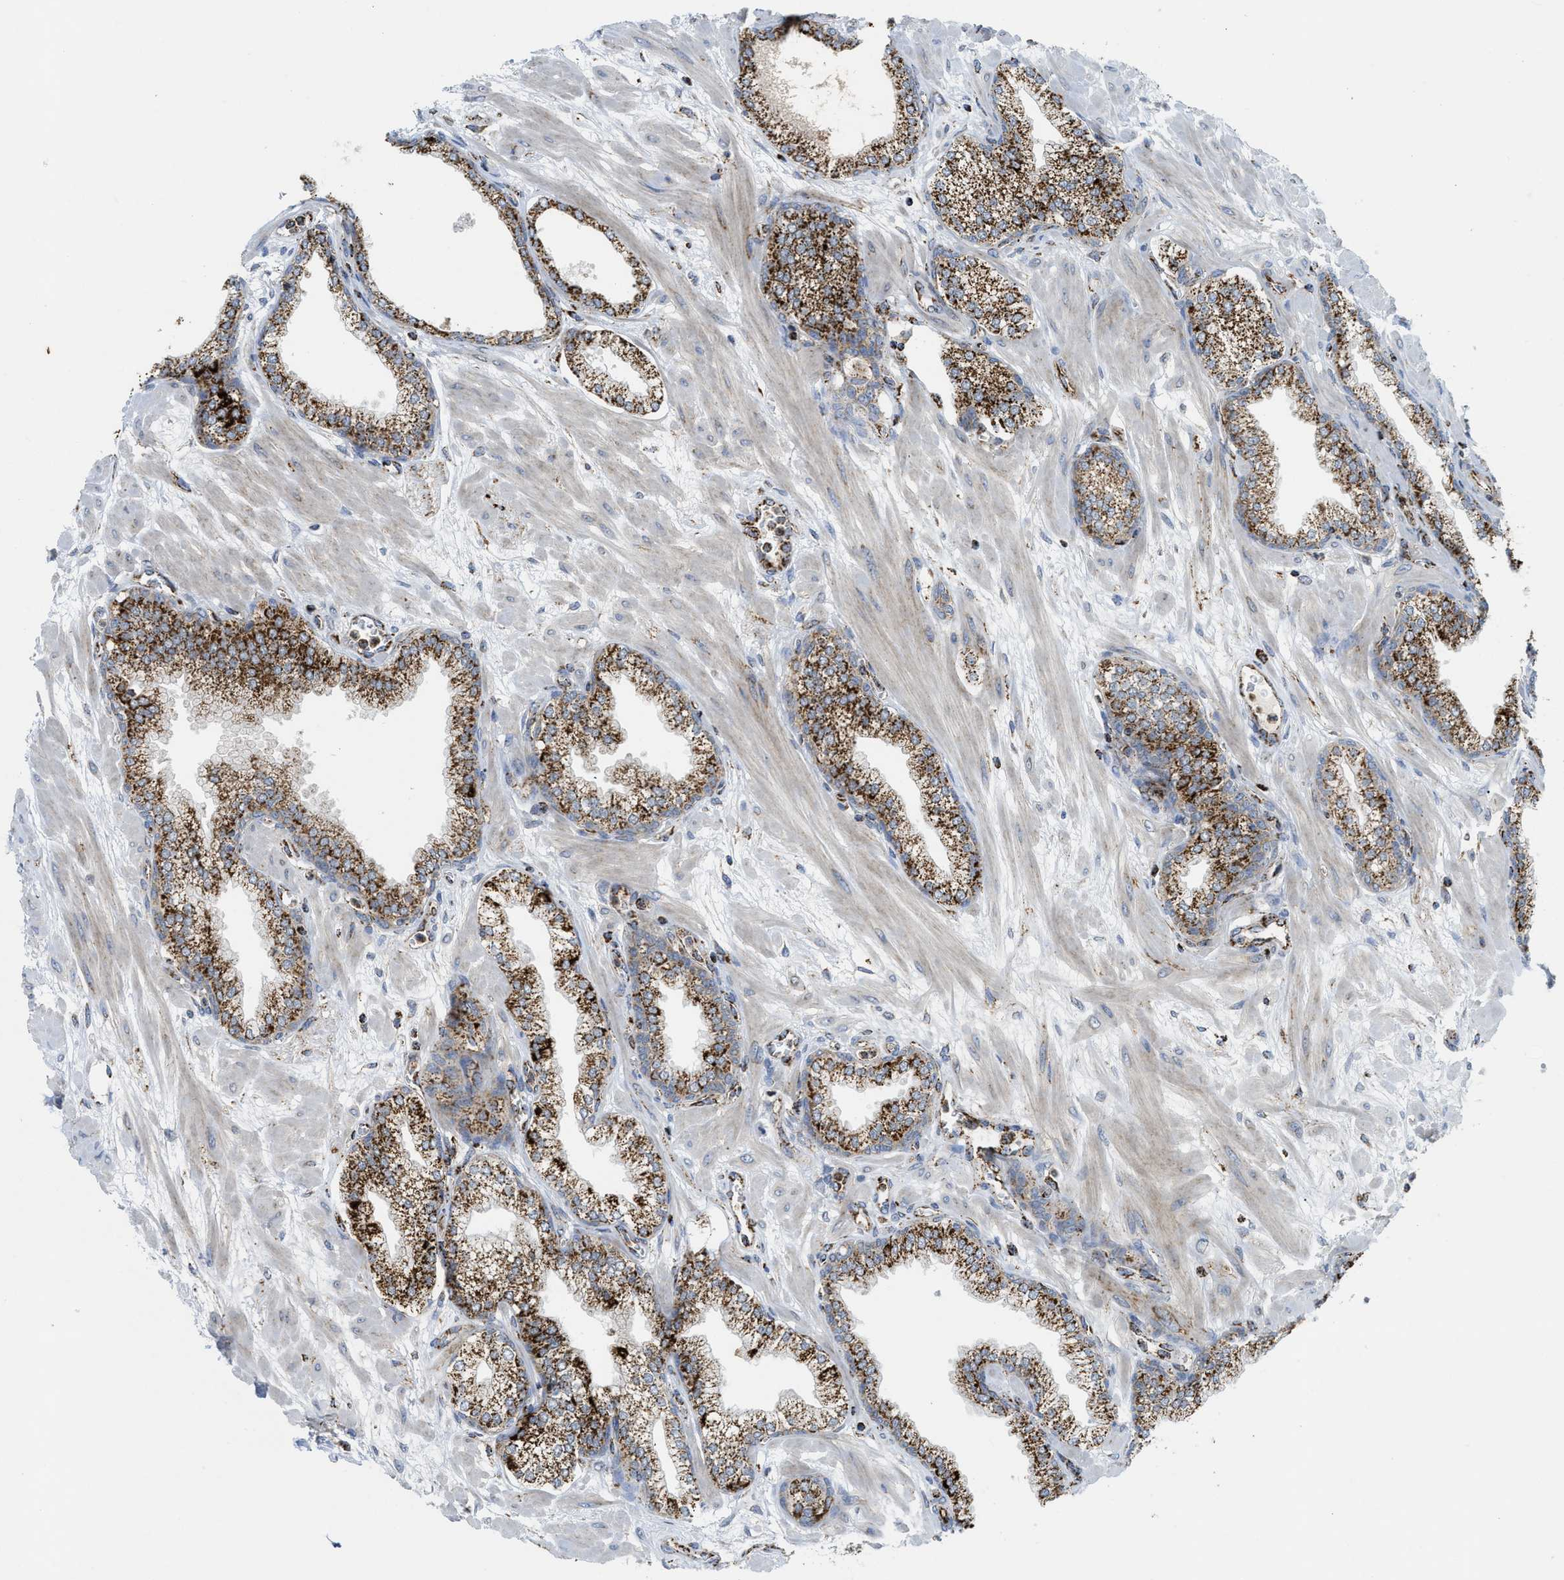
{"staining": {"intensity": "strong", "quantity": ">75%", "location": "cytoplasmic/membranous"}, "tissue": "prostate", "cell_type": "Glandular cells", "image_type": "normal", "snomed": [{"axis": "morphology", "description": "Normal tissue, NOS"}, {"axis": "morphology", "description": "Urothelial carcinoma, Low grade"}, {"axis": "topography", "description": "Urinary bladder"}, {"axis": "topography", "description": "Prostate"}], "caption": "Protein analysis of normal prostate exhibits strong cytoplasmic/membranous expression in approximately >75% of glandular cells.", "gene": "SQOR", "patient": {"sex": "male", "age": 60}}